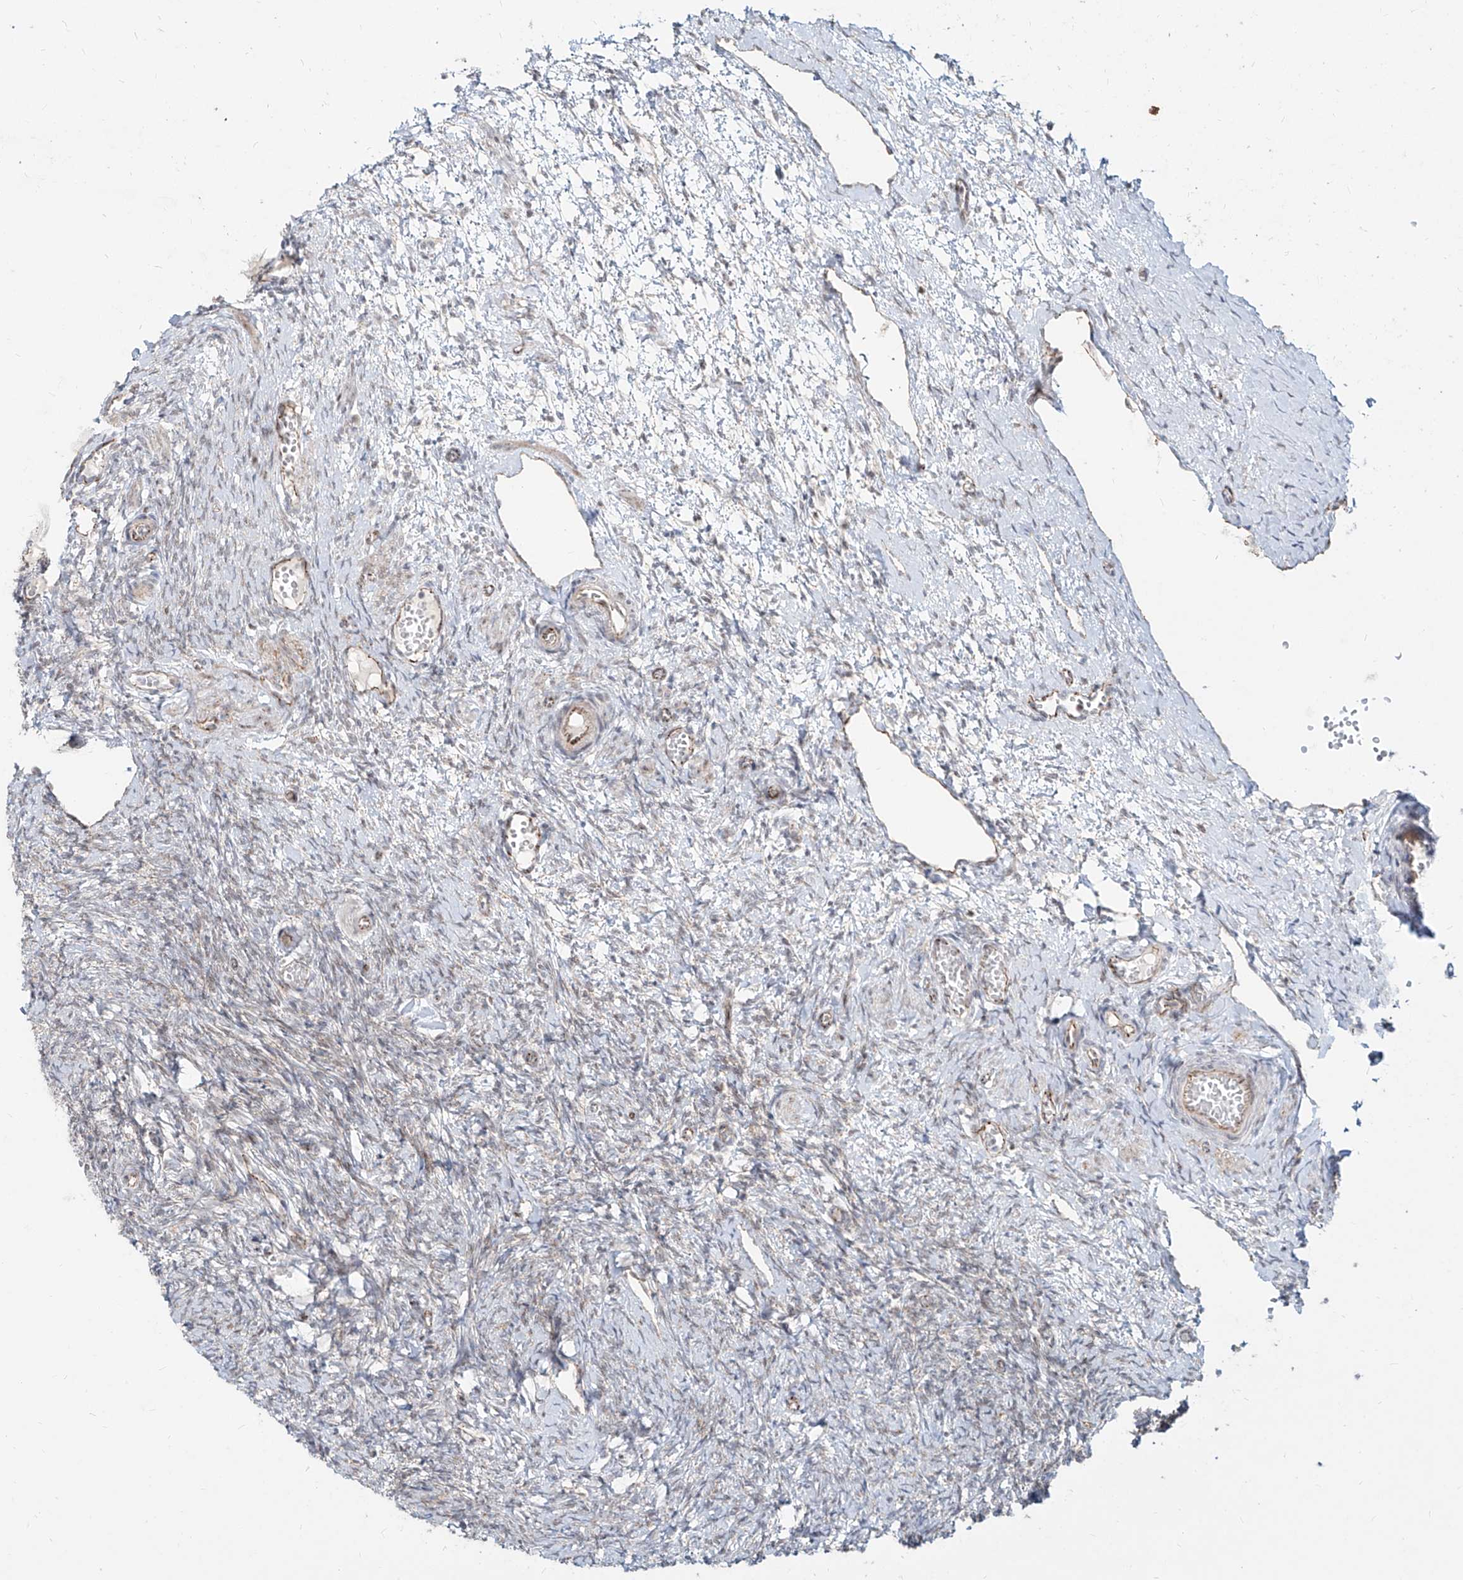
{"staining": {"intensity": "negative", "quantity": "none", "location": "none"}, "tissue": "ovary", "cell_type": "Ovarian stroma cells", "image_type": "normal", "snomed": [{"axis": "morphology", "description": "Adenocarcinoma, NOS"}, {"axis": "topography", "description": "Endometrium"}], "caption": "Ovary was stained to show a protein in brown. There is no significant positivity in ovarian stroma cells. (Immunohistochemistry (ihc), brightfield microscopy, high magnification).", "gene": "ZNF710", "patient": {"sex": "female", "age": 32}}